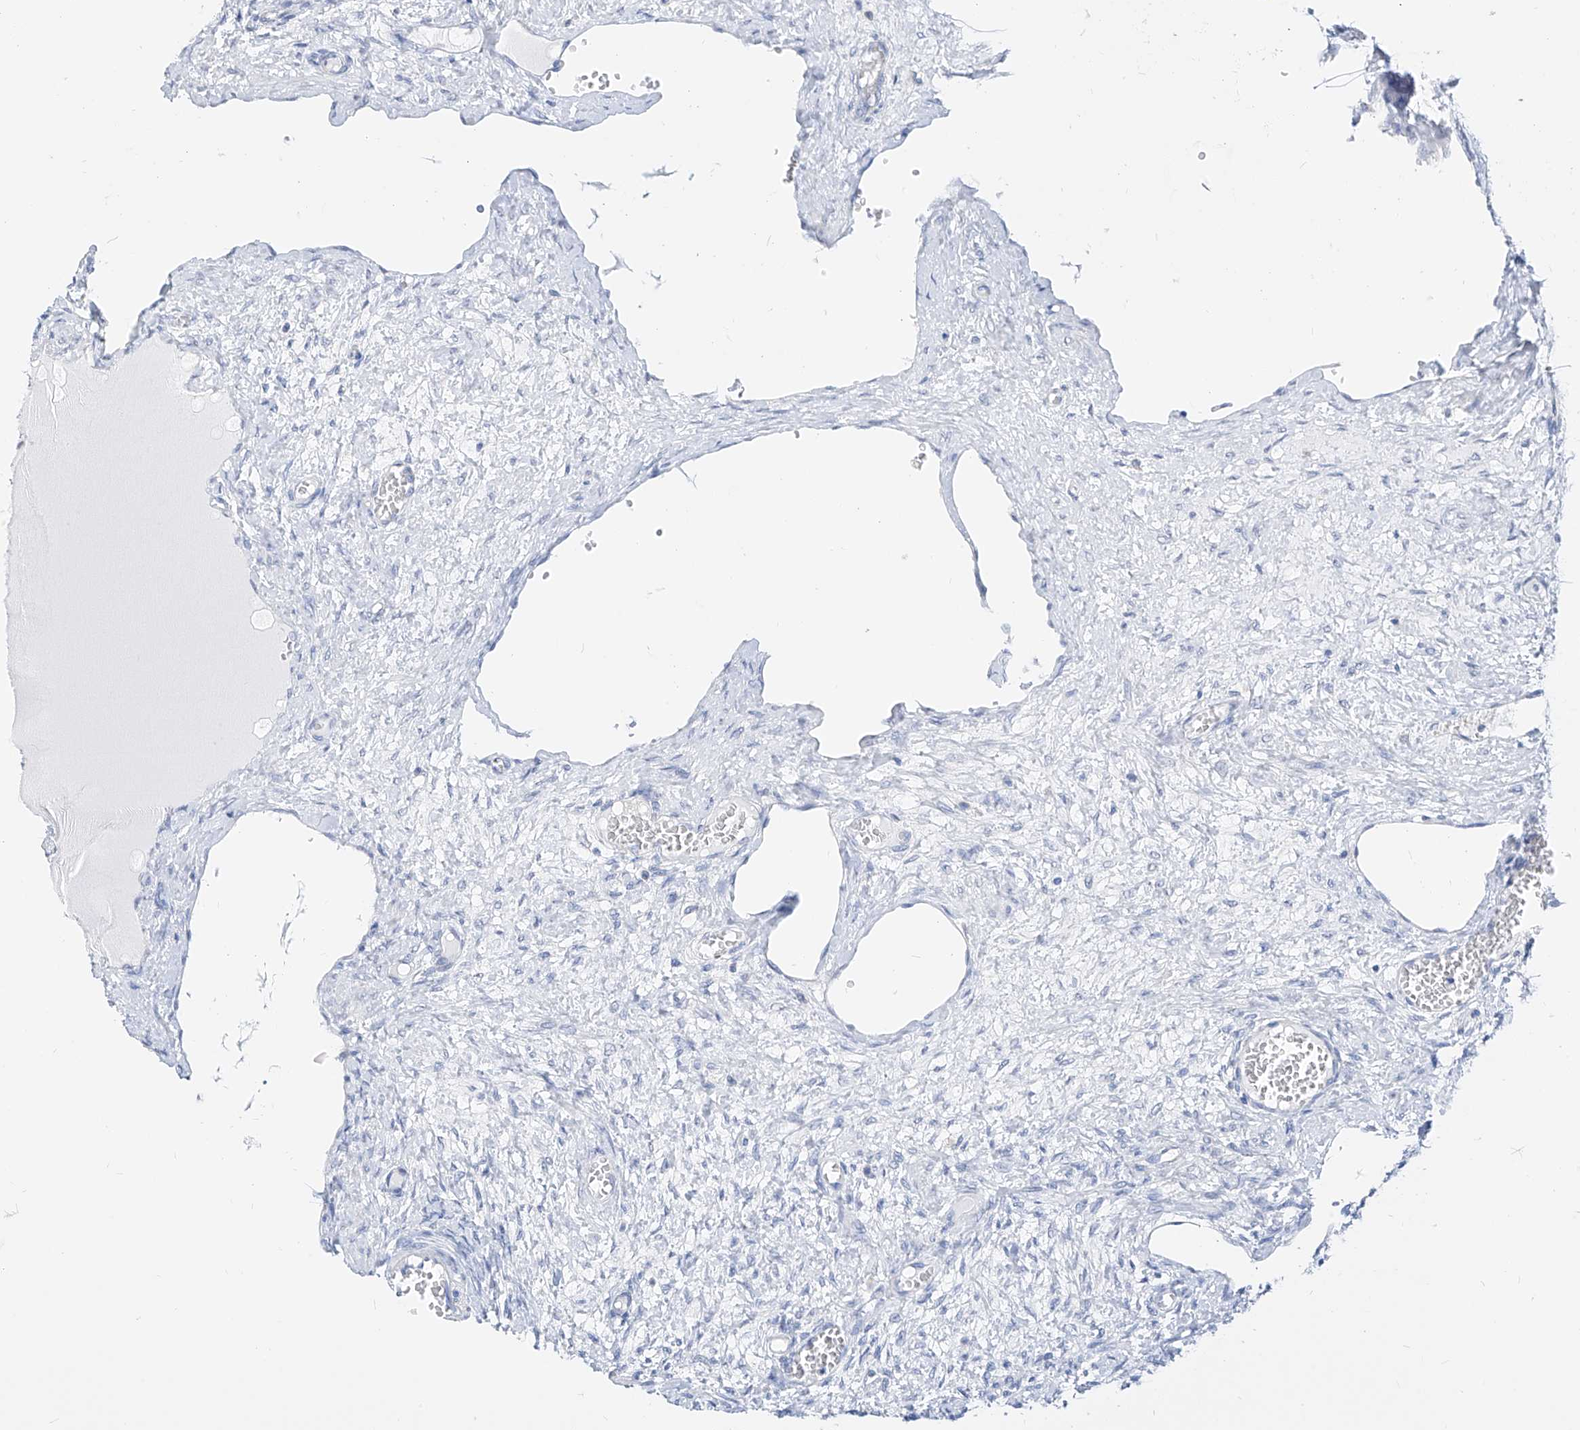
{"staining": {"intensity": "negative", "quantity": "none", "location": "none"}, "tissue": "ovary", "cell_type": "Ovarian stroma cells", "image_type": "normal", "snomed": [{"axis": "morphology", "description": "Normal tissue, NOS"}, {"axis": "topography", "description": "Ovary"}], "caption": "Immunohistochemical staining of normal ovary shows no significant positivity in ovarian stroma cells. Nuclei are stained in blue.", "gene": "ZZEF1", "patient": {"sex": "female", "age": 27}}